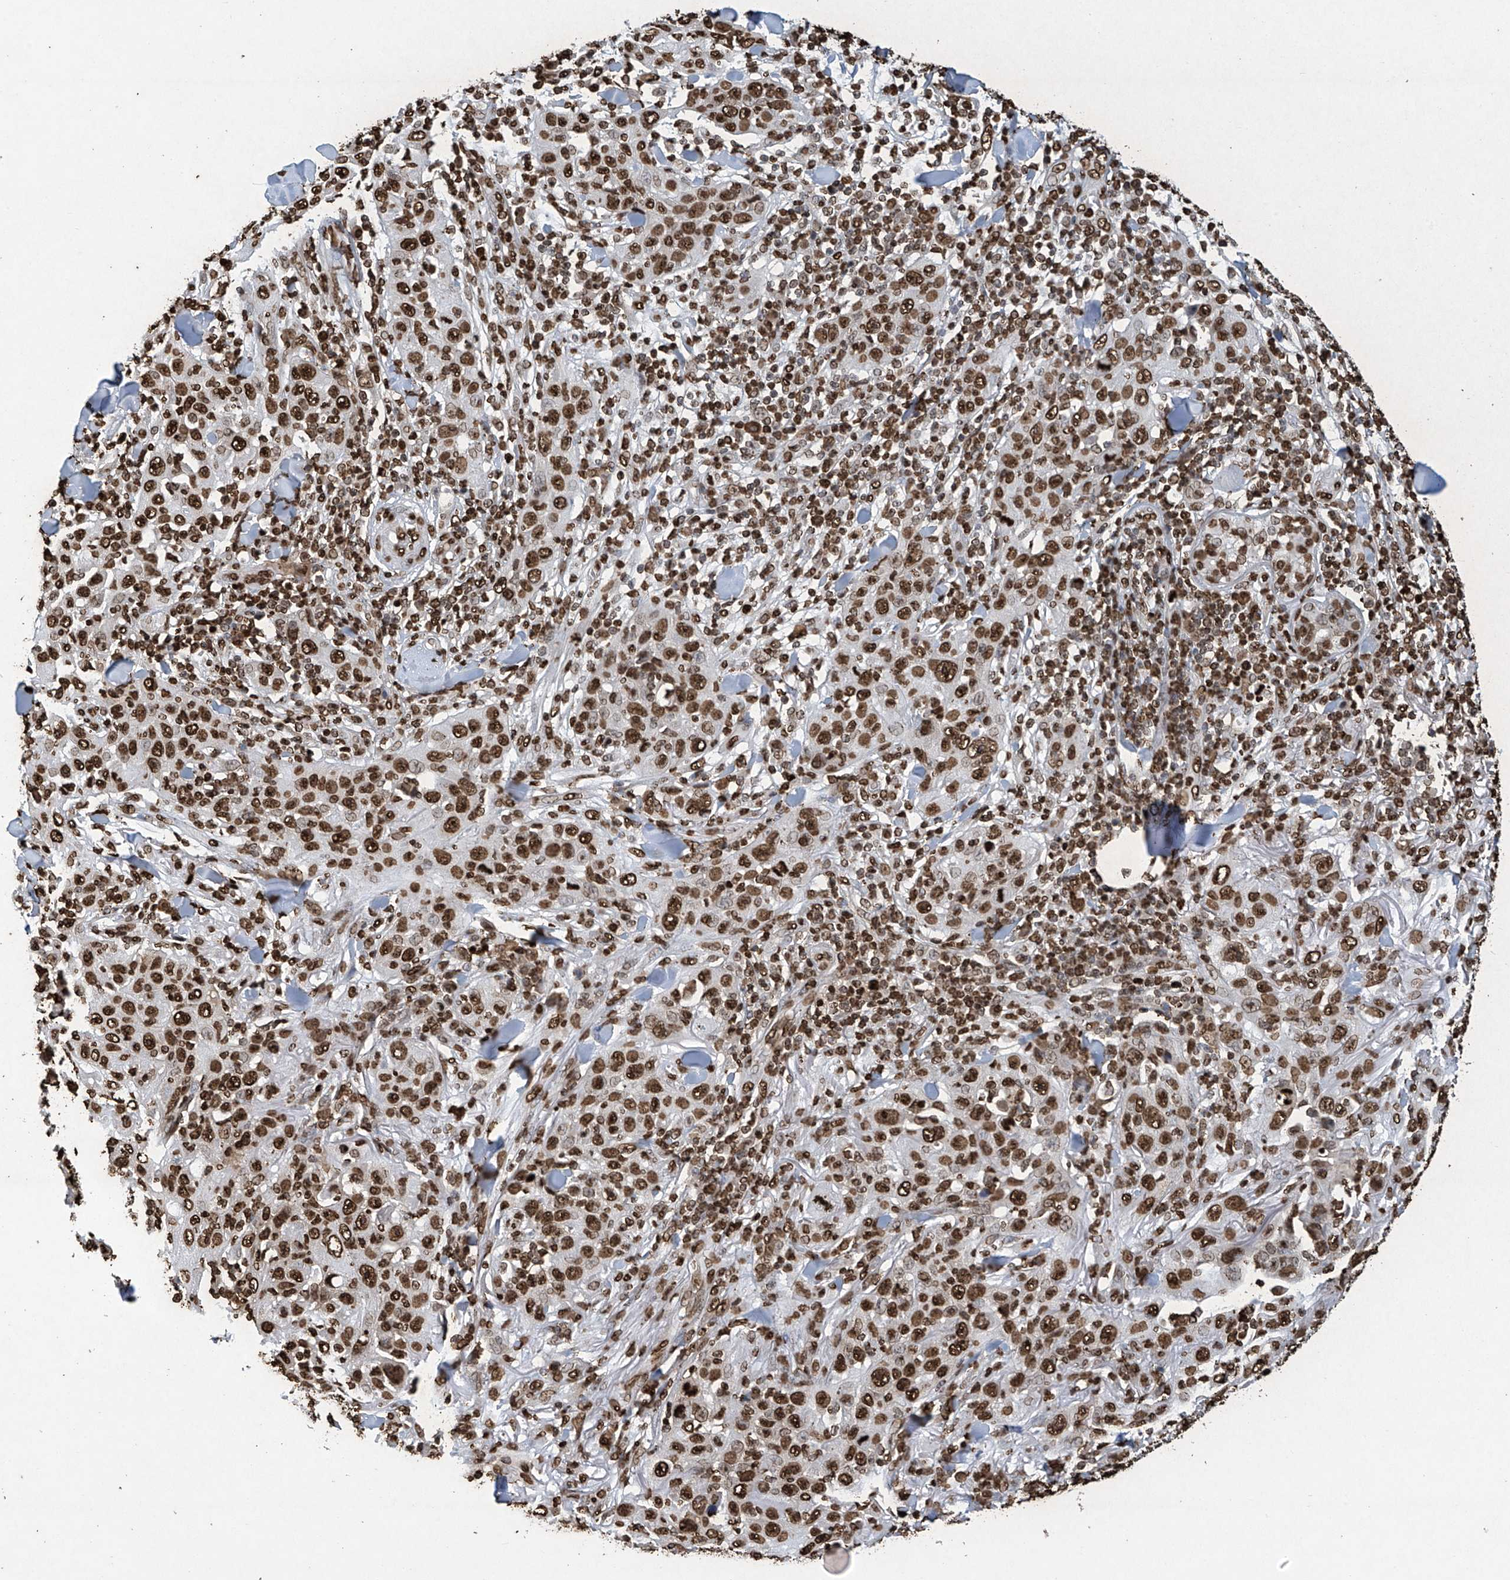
{"staining": {"intensity": "strong", "quantity": ">75%", "location": "nuclear"}, "tissue": "skin cancer", "cell_type": "Tumor cells", "image_type": "cancer", "snomed": [{"axis": "morphology", "description": "Squamous cell carcinoma, NOS"}, {"axis": "topography", "description": "Skin"}], "caption": "Squamous cell carcinoma (skin) was stained to show a protein in brown. There is high levels of strong nuclear expression in about >75% of tumor cells.", "gene": "H3-3A", "patient": {"sex": "female", "age": 88}}